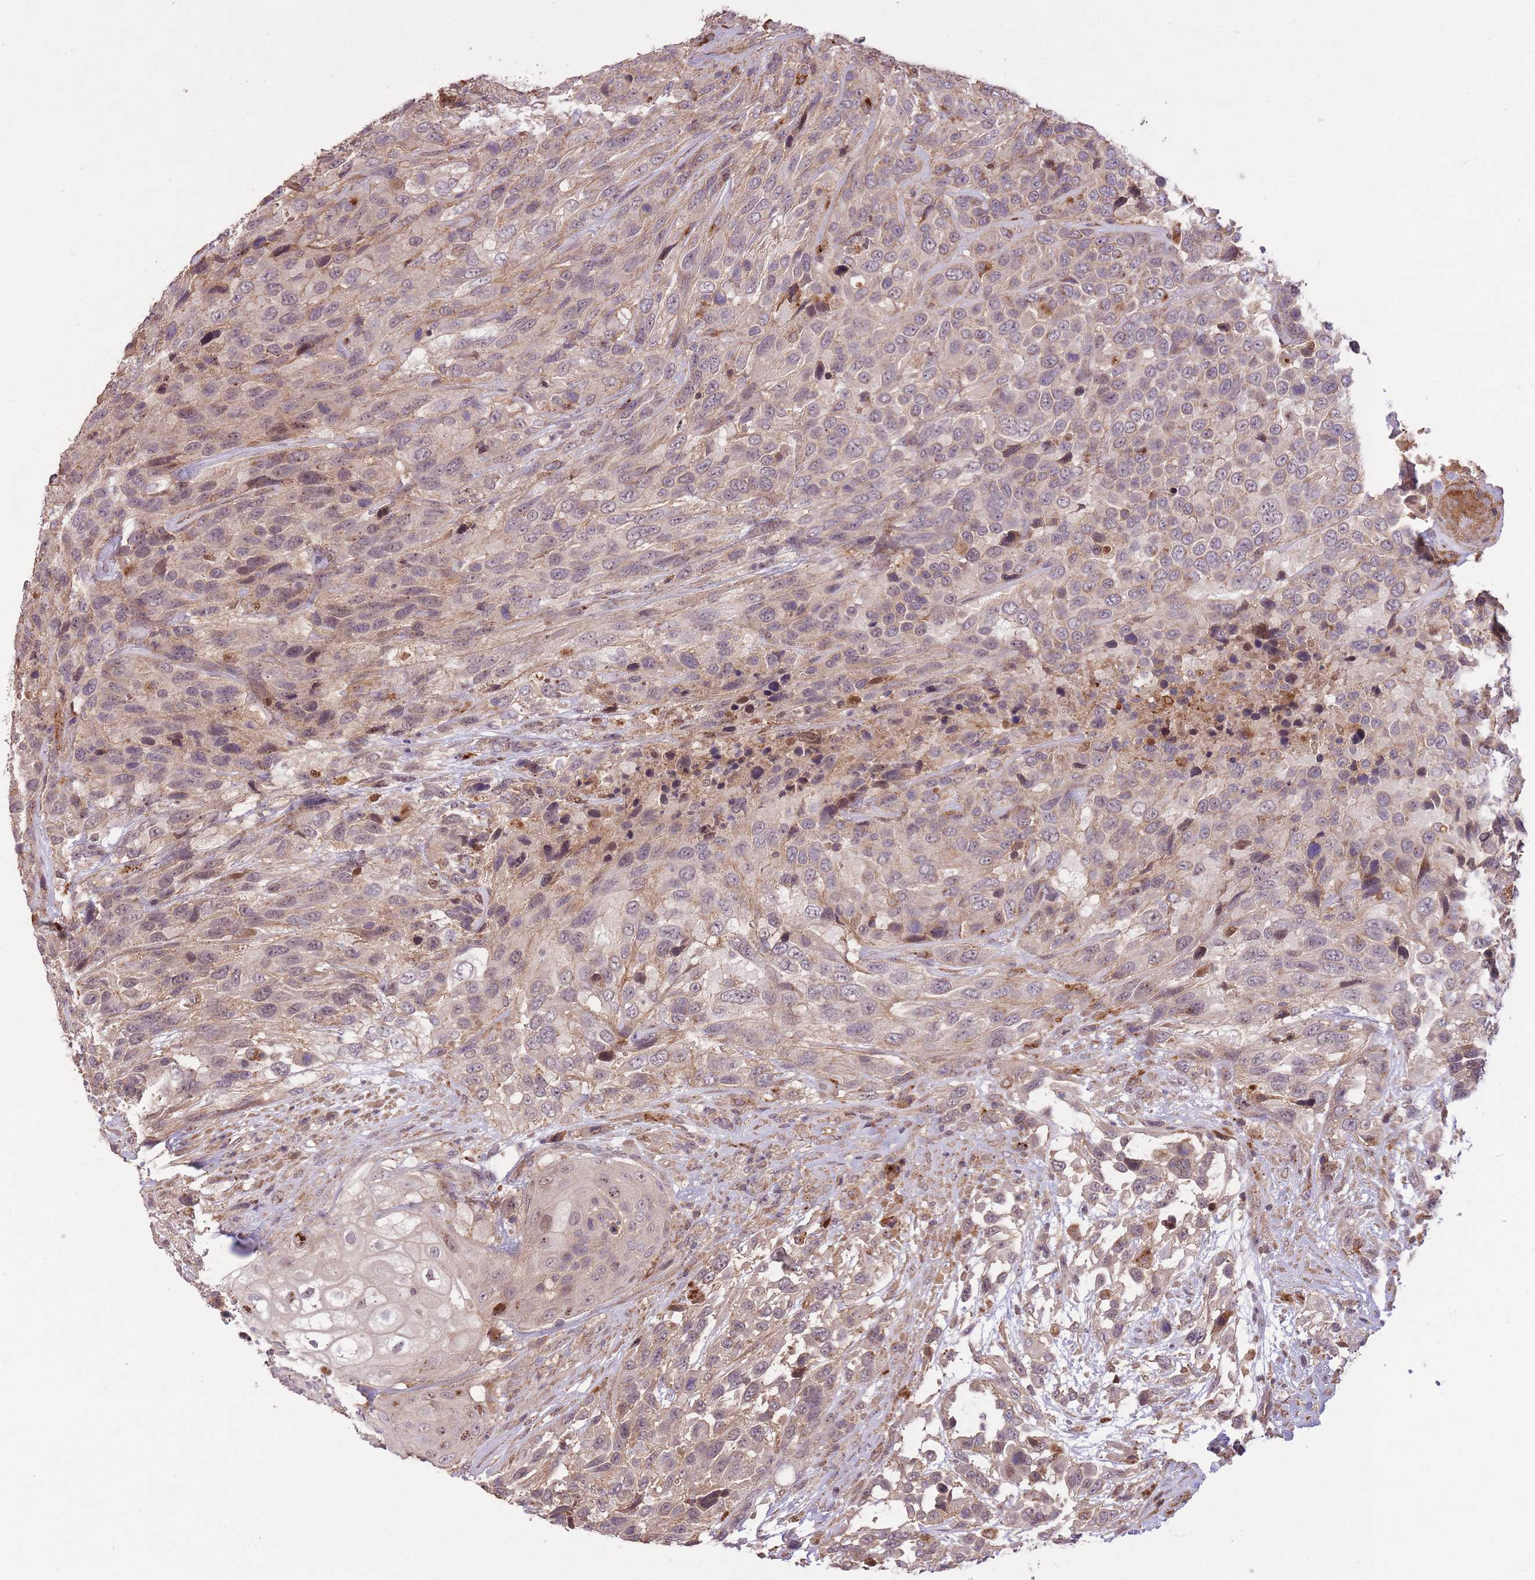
{"staining": {"intensity": "weak", "quantity": "25%-75%", "location": "cytoplasmic/membranous"}, "tissue": "urothelial cancer", "cell_type": "Tumor cells", "image_type": "cancer", "snomed": [{"axis": "morphology", "description": "Urothelial carcinoma, High grade"}, {"axis": "topography", "description": "Urinary bladder"}], "caption": "About 25%-75% of tumor cells in urothelial cancer reveal weak cytoplasmic/membranous protein staining as visualized by brown immunohistochemical staining.", "gene": "POLR3F", "patient": {"sex": "female", "age": 70}}